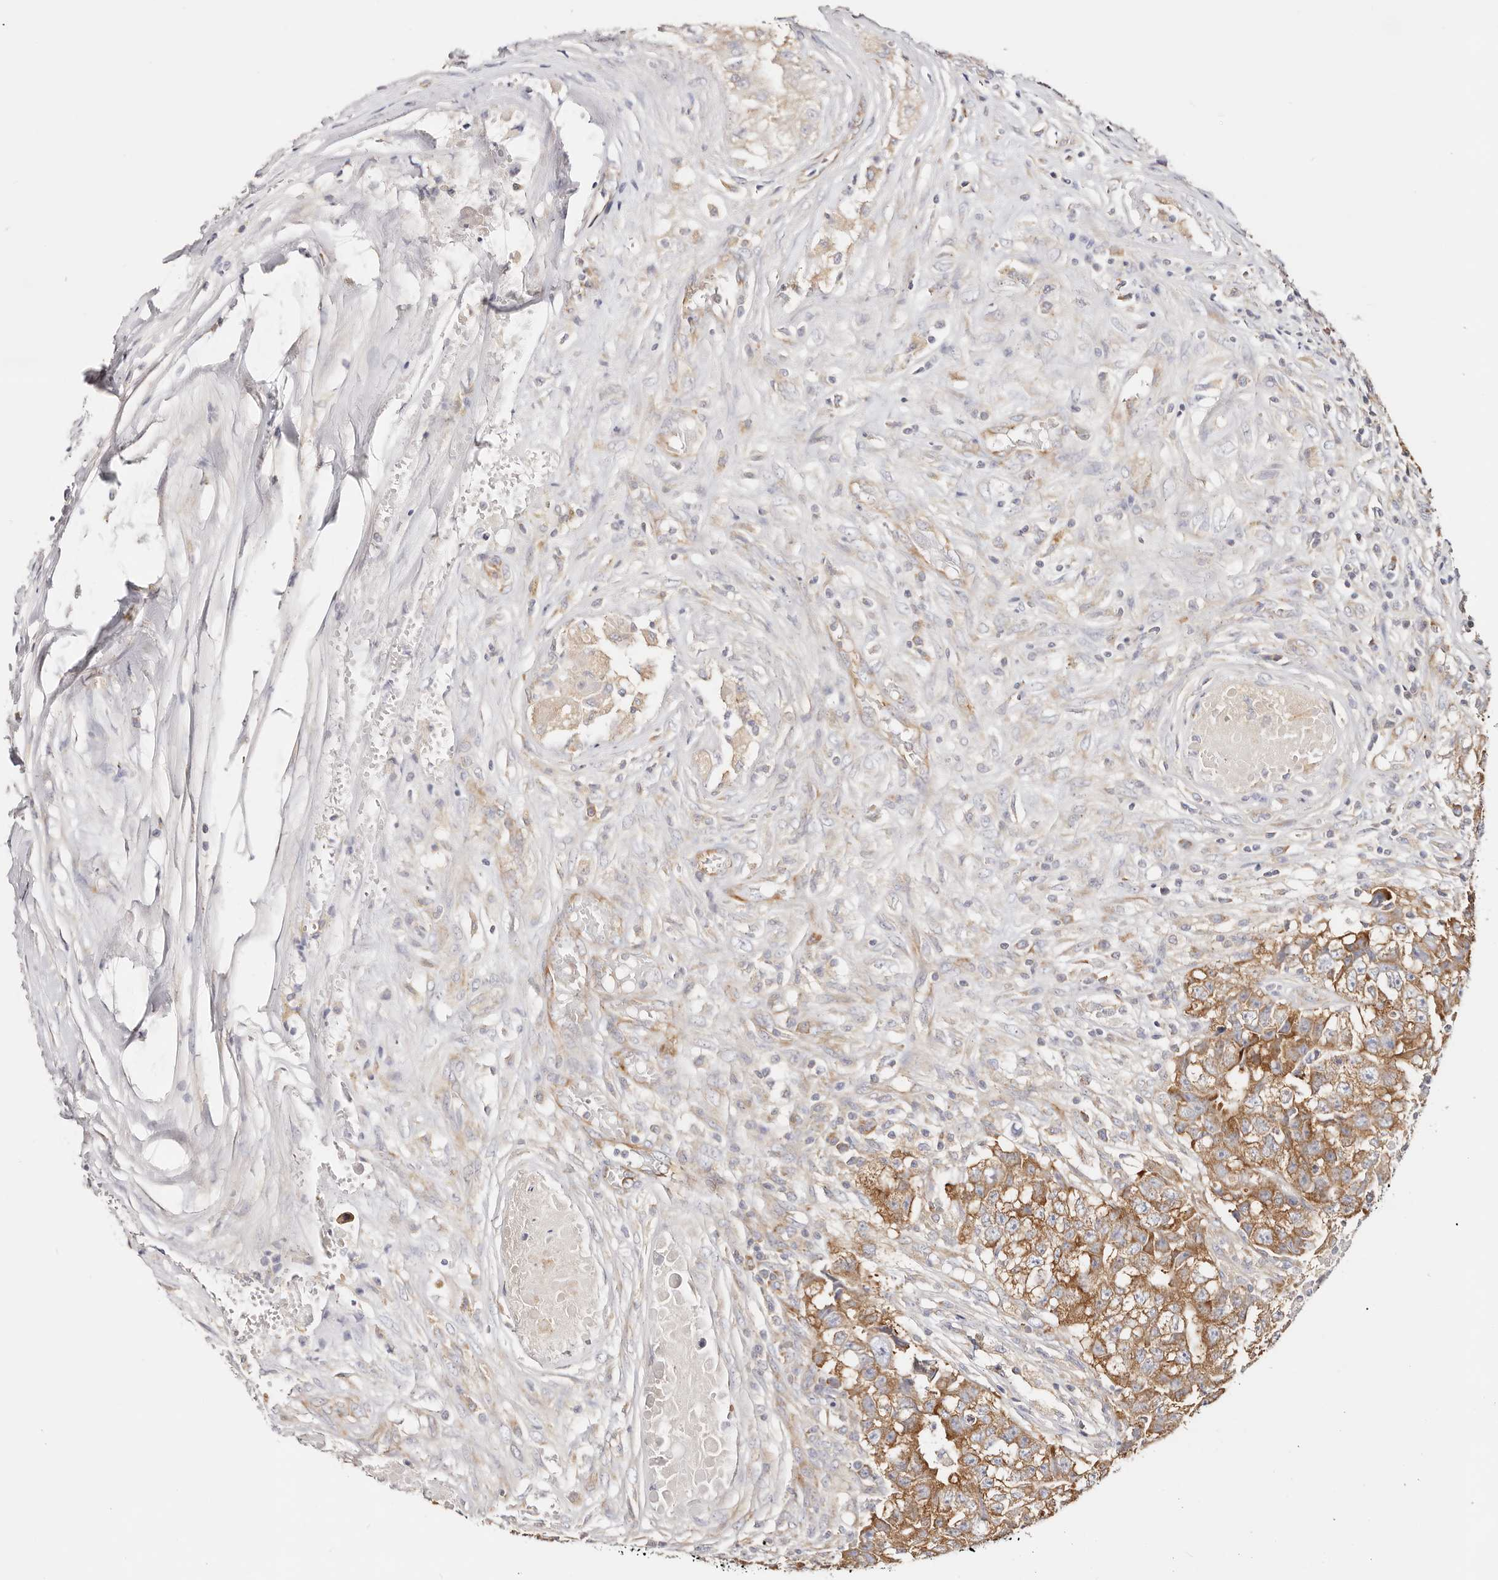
{"staining": {"intensity": "moderate", "quantity": ">75%", "location": "cytoplasmic/membranous"}, "tissue": "testis cancer", "cell_type": "Tumor cells", "image_type": "cancer", "snomed": [{"axis": "morphology", "description": "Carcinoma, Embryonal, NOS"}, {"axis": "topography", "description": "Testis"}], "caption": "IHC (DAB (3,3'-diaminobenzidine)) staining of human embryonal carcinoma (testis) shows moderate cytoplasmic/membranous protein staining in about >75% of tumor cells. The staining is performed using DAB brown chromogen to label protein expression. The nuclei are counter-stained blue using hematoxylin.", "gene": "GNA13", "patient": {"sex": "male", "age": 25}}